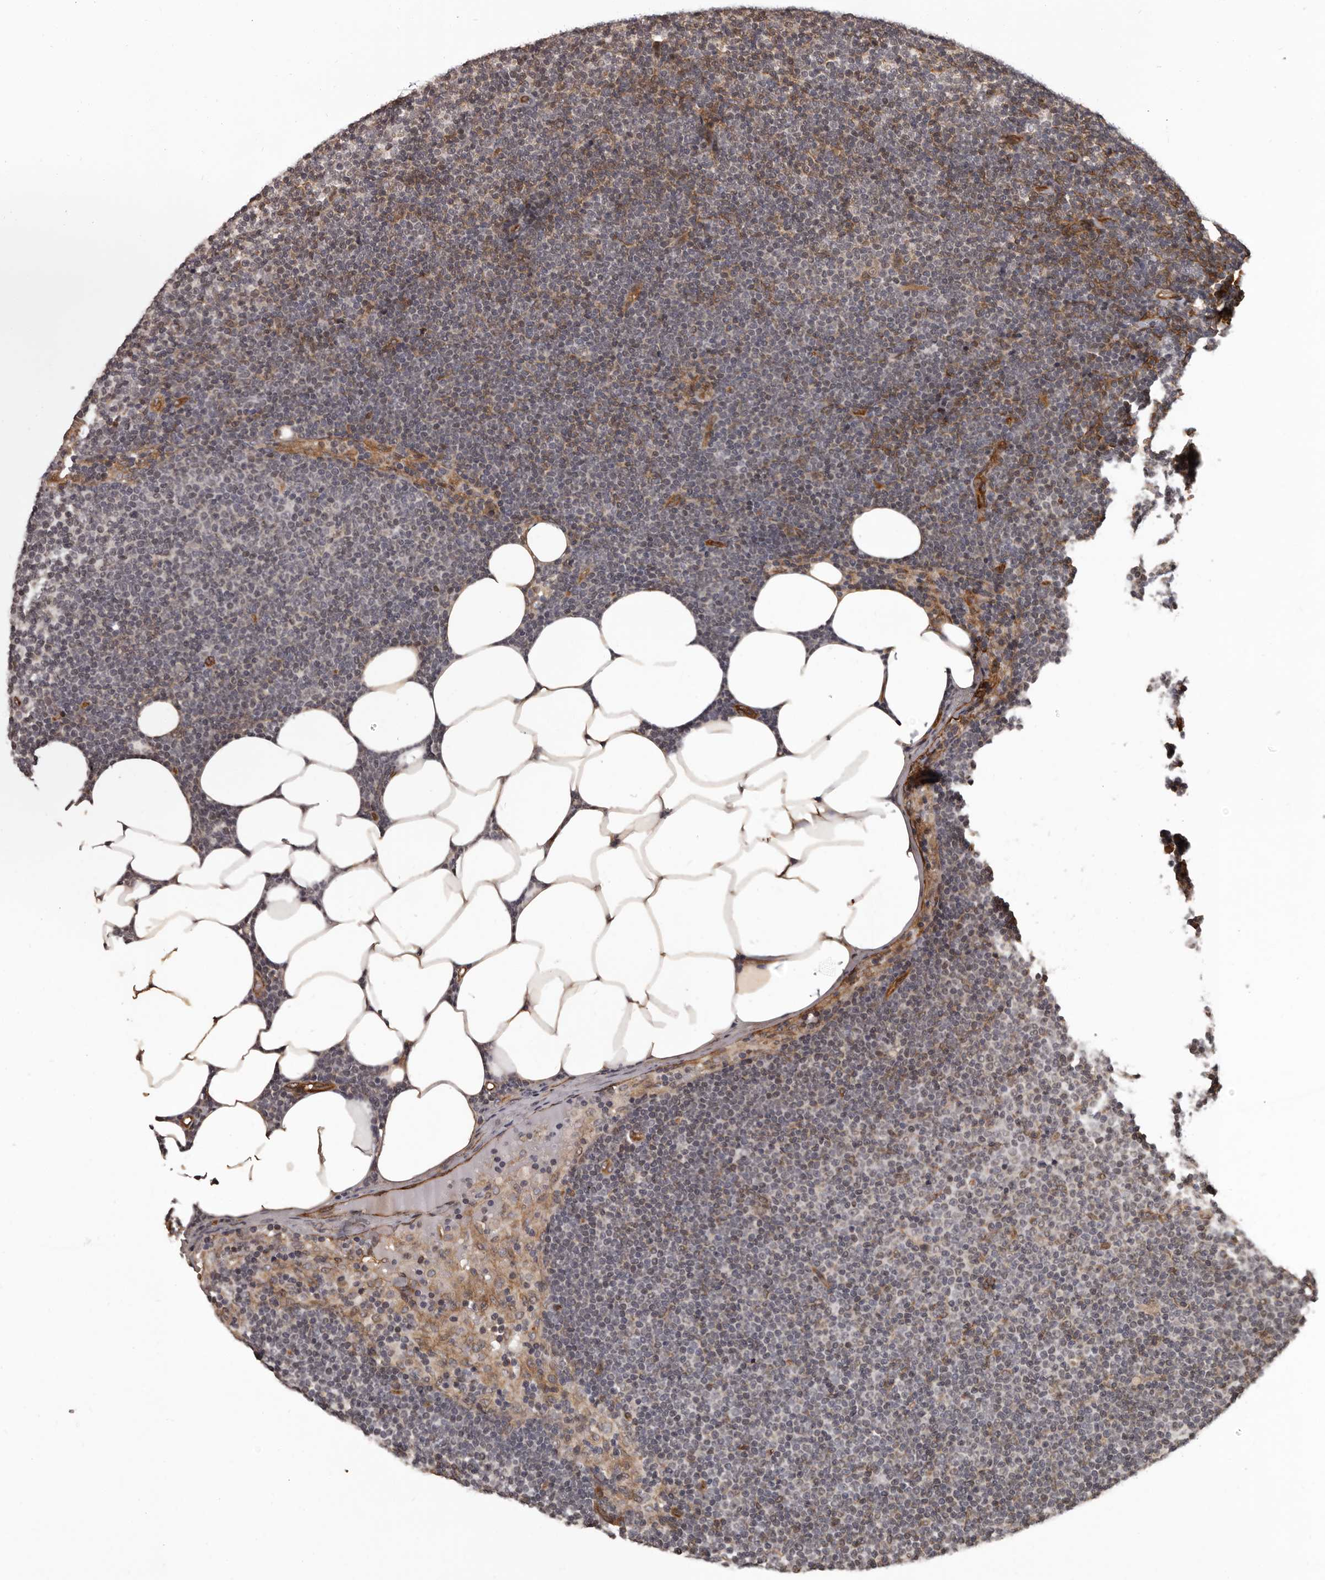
{"staining": {"intensity": "negative", "quantity": "none", "location": "none"}, "tissue": "lymphoma", "cell_type": "Tumor cells", "image_type": "cancer", "snomed": [{"axis": "morphology", "description": "Malignant lymphoma, non-Hodgkin's type, Low grade"}, {"axis": "topography", "description": "Lymph node"}], "caption": "There is no significant expression in tumor cells of lymphoma. (Brightfield microscopy of DAB IHC at high magnification).", "gene": "SLITRK6", "patient": {"sex": "female", "age": 53}}